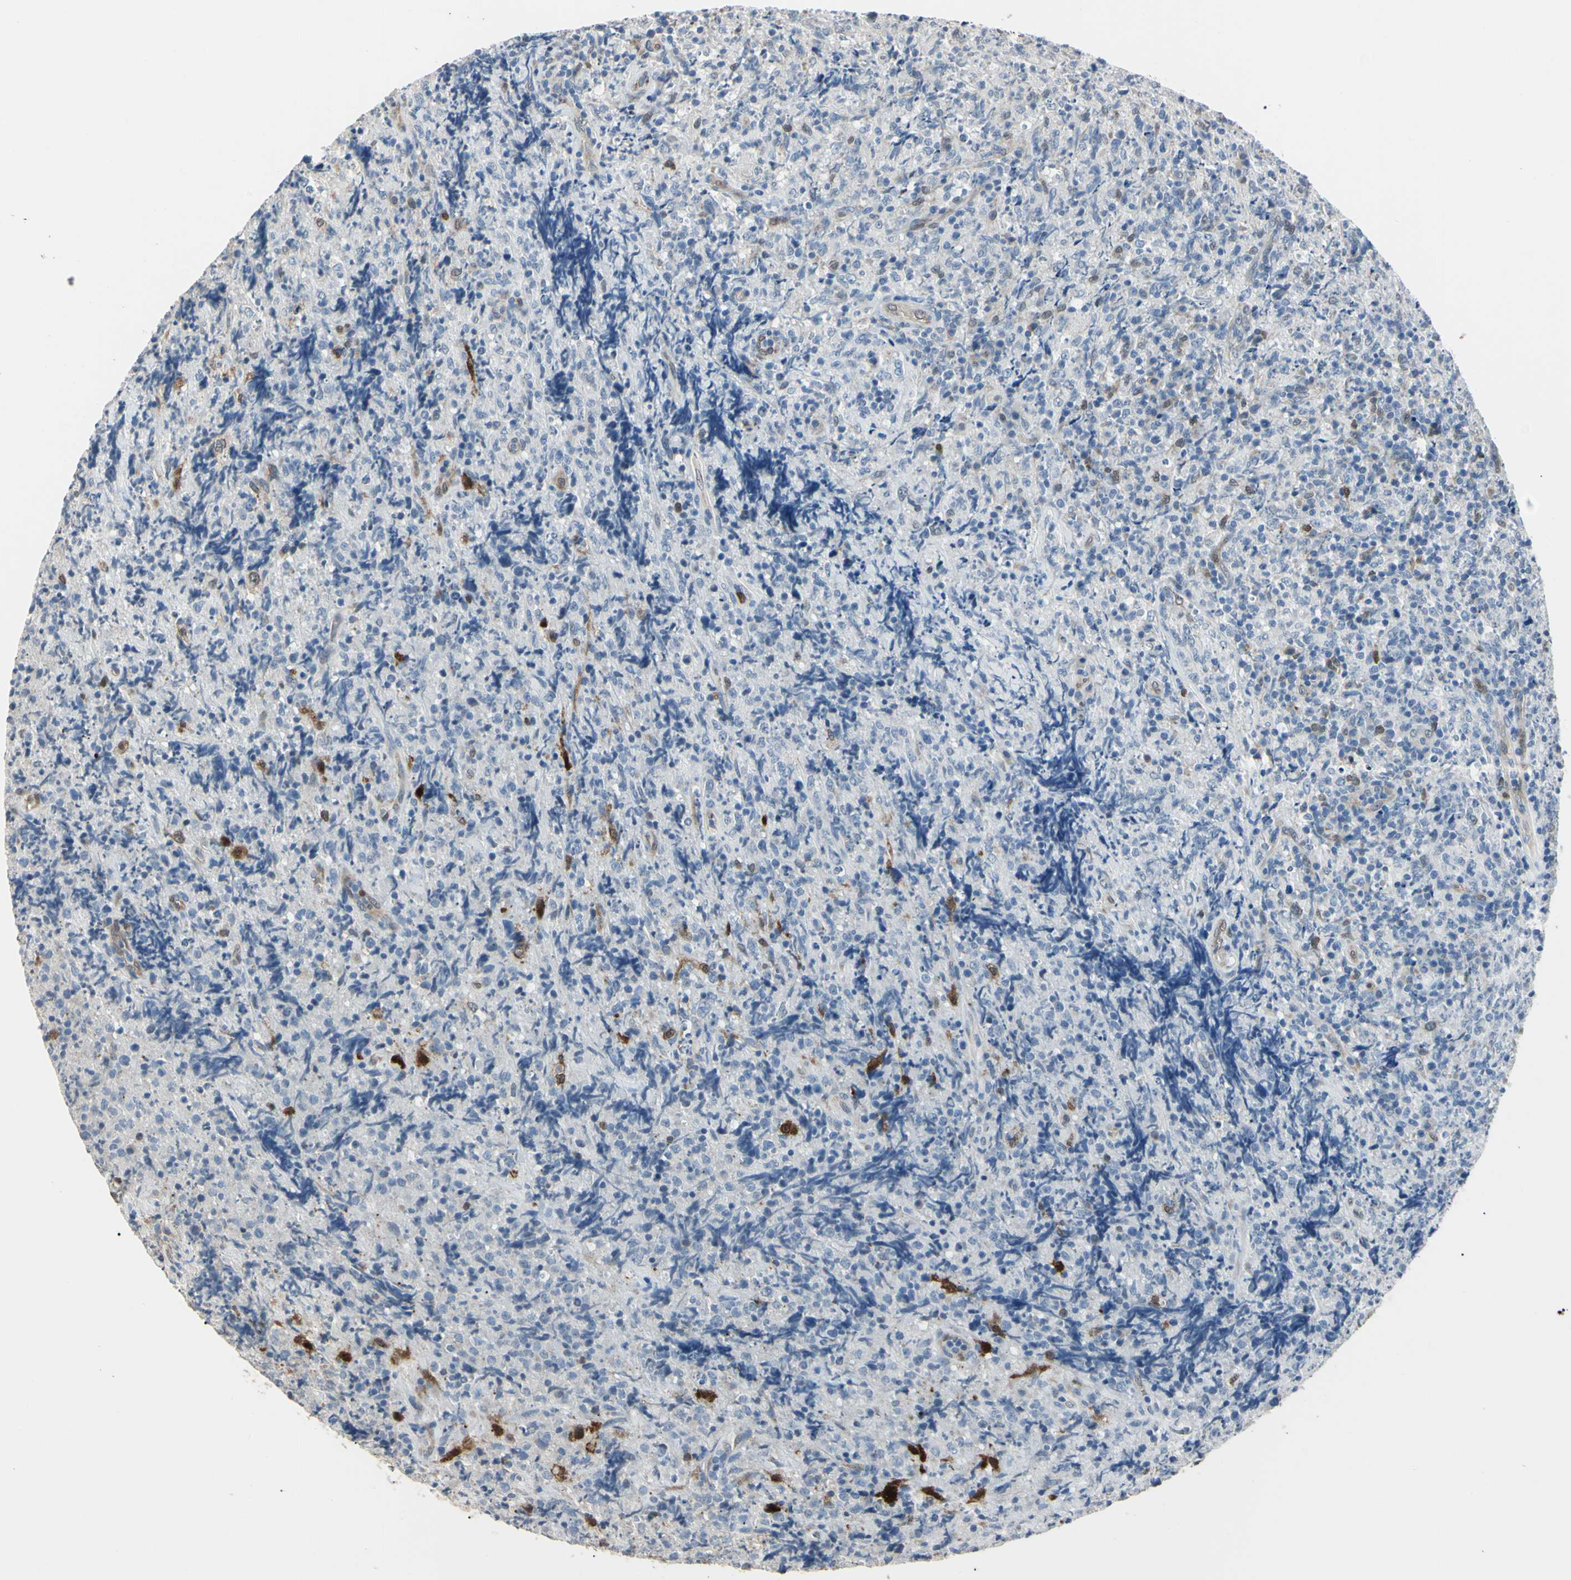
{"staining": {"intensity": "negative", "quantity": "none", "location": "none"}, "tissue": "lymphoma", "cell_type": "Tumor cells", "image_type": "cancer", "snomed": [{"axis": "morphology", "description": "Malignant lymphoma, non-Hodgkin's type, High grade"}, {"axis": "topography", "description": "Tonsil"}], "caption": "Histopathology image shows no significant protein staining in tumor cells of malignant lymphoma, non-Hodgkin's type (high-grade). The staining was performed using DAB (3,3'-diaminobenzidine) to visualize the protein expression in brown, while the nuclei were stained in blue with hematoxylin (Magnification: 20x).", "gene": "AKR1C3", "patient": {"sex": "female", "age": 36}}